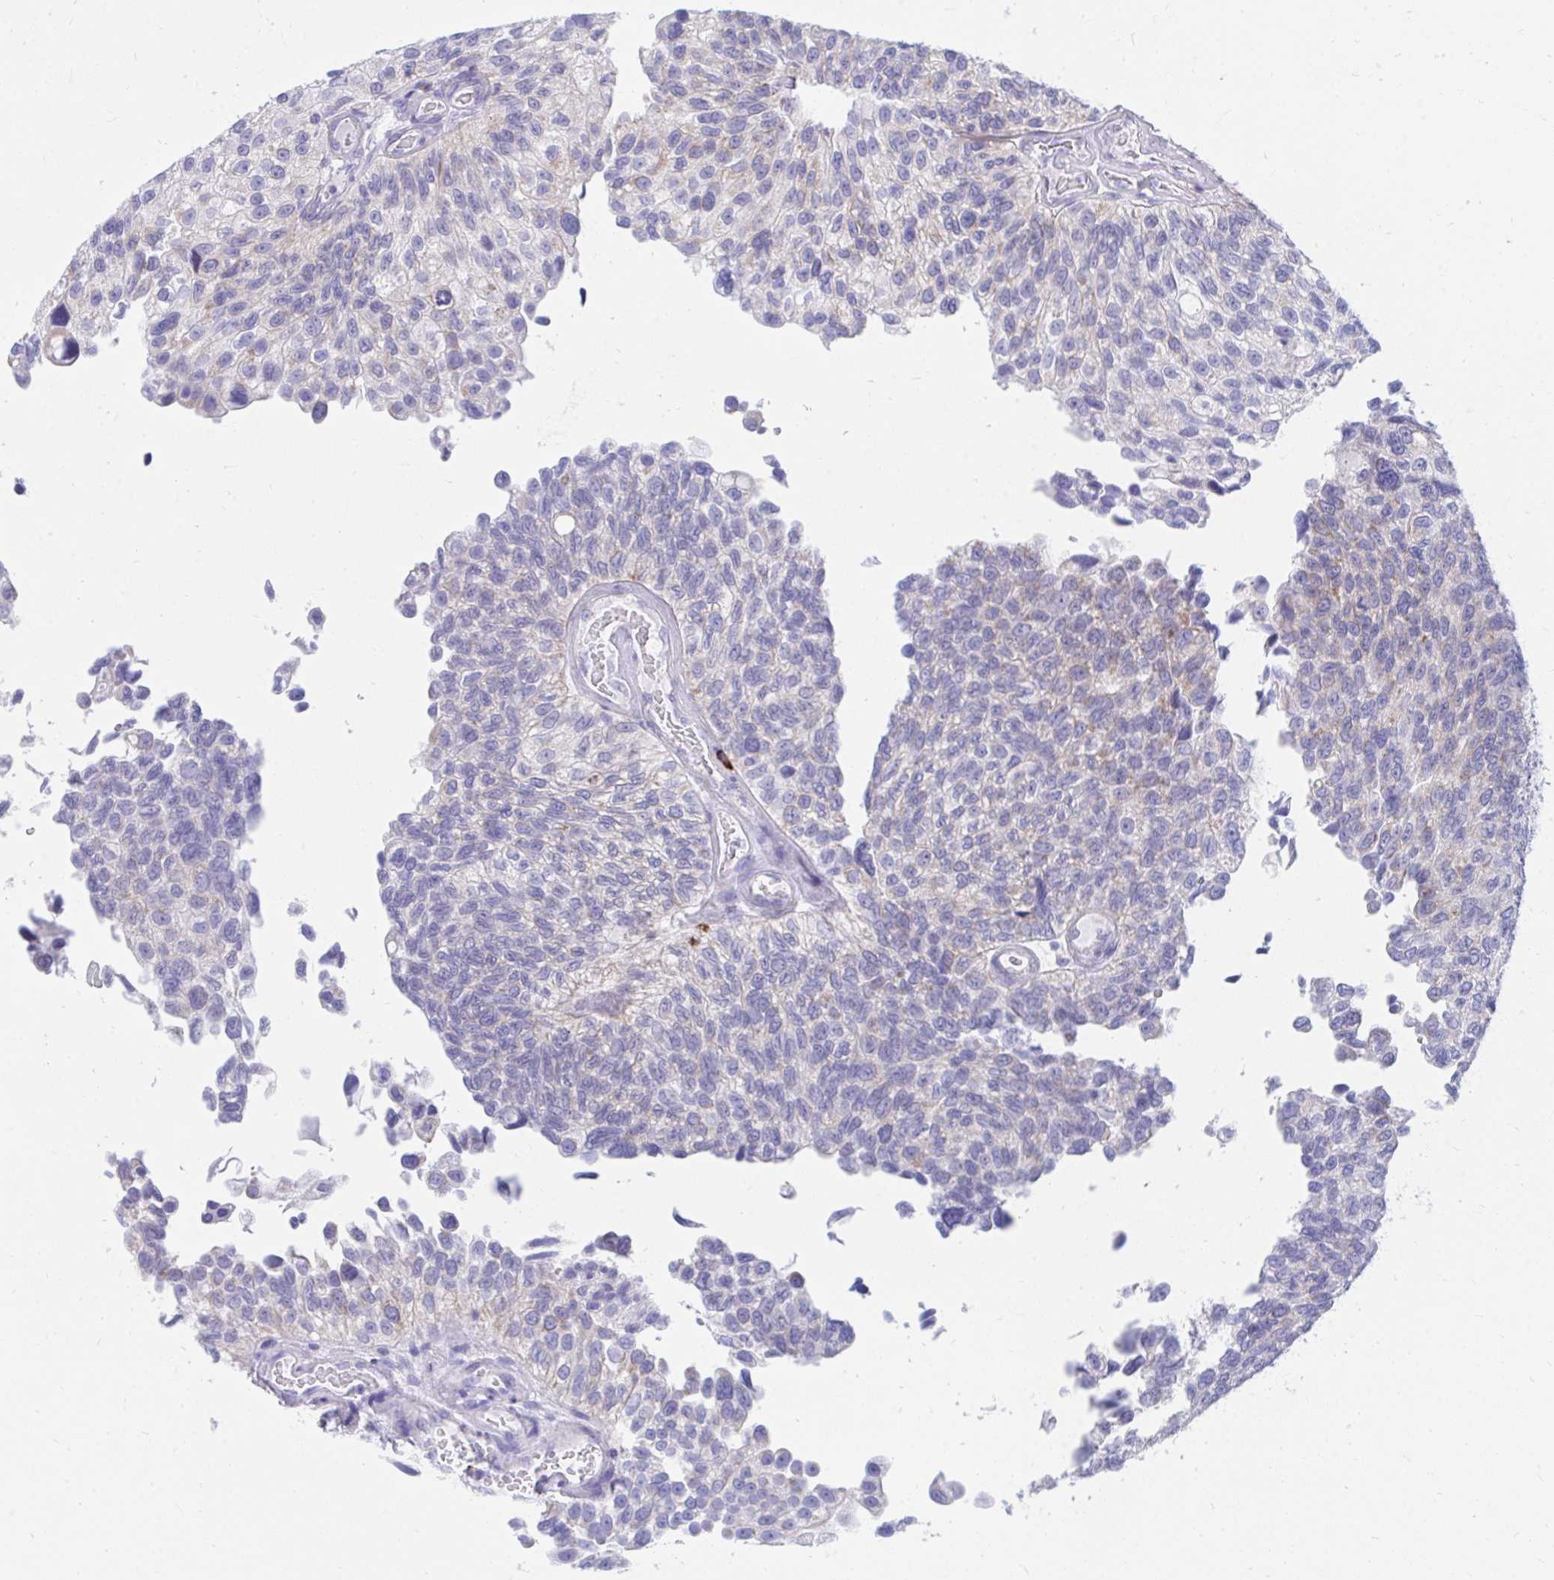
{"staining": {"intensity": "negative", "quantity": "none", "location": "none"}, "tissue": "urothelial cancer", "cell_type": "Tumor cells", "image_type": "cancer", "snomed": [{"axis": "morphology", "description": "Urothelial carcinoma, NOS"}, {"axis": "topography", "description": "Urinary bladder"}], "caption": "Photomicrograph shows no protein positivity in tumor cells of transitional cell carcinoma tissue. (IHC, brightfield microscopy, high magnification).", "gene": "SHISA8", "patient": {"sex": "male", "age": 87}}